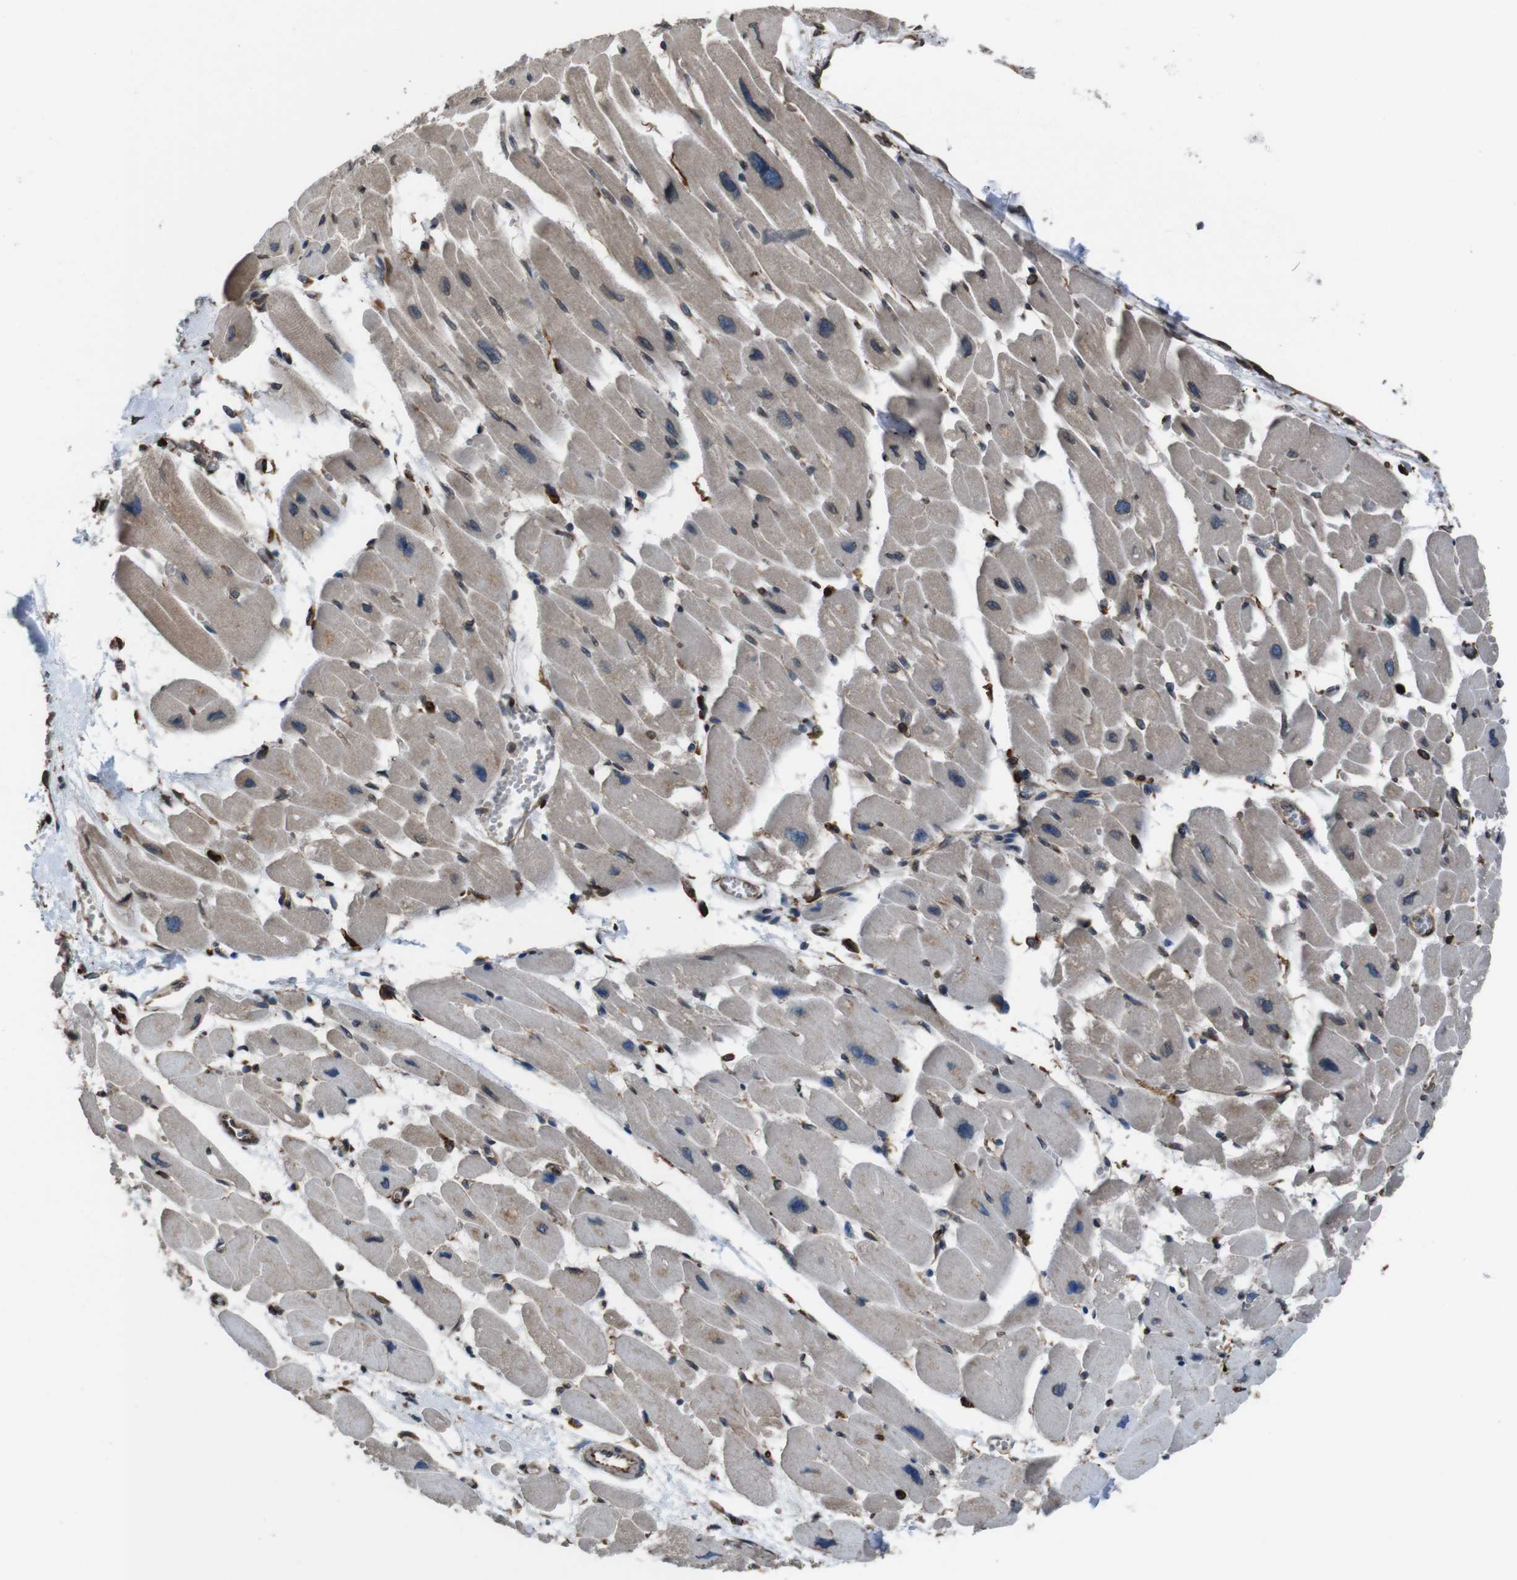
{"staining": {"intensity": "weak", "quantity": "25%-75%", "location": "cytoplasmic/membranous"}, "tissue": "heart muscle", "cell_type": "Cardiomyocytes", "image_type": "normal", "snomed": [{"axis": "morphology", "description": "Normal tissue, NOS"}, {"axis": "topography", "description": "Heart"}], "caption": "Heart muscle stained for a protein demonstrates weak cytoplasmic/membranous positivity in cardiomyocytes. (brown staining indicates protein expression, while blue staining denotes nuclei).", "gene": "APMAP", "patient": {"sex": "female", "age": 54}}